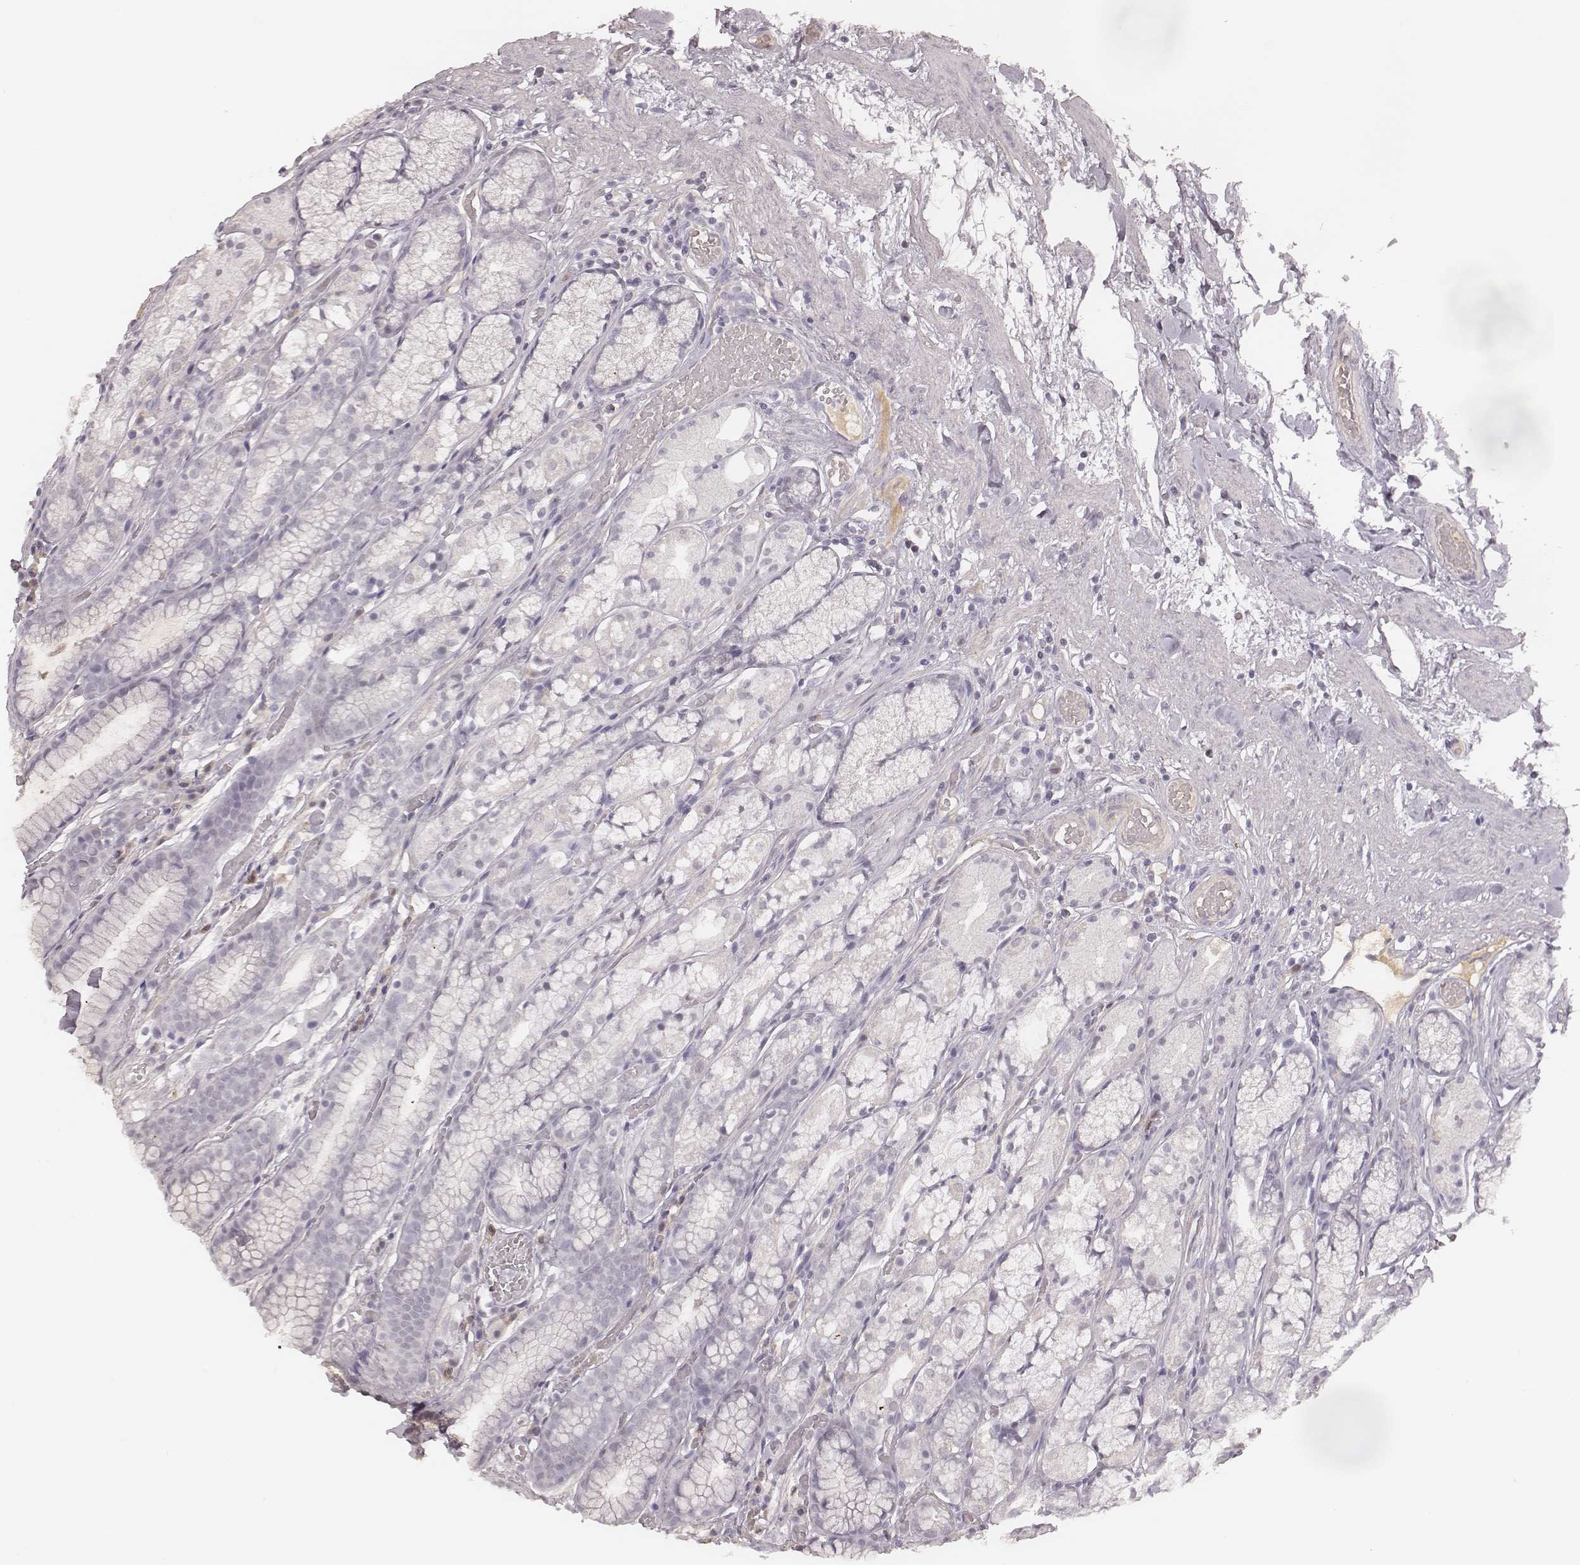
{"staining": {"intensity": "negative", "quantity": "none", "location": "none"}, "tissue": "stomach", "cell_type": "Glandular cells", "image_type": "normal", "snomed": [{"axis": "morphology", "description": "Normal tissue, NOS"}, {"axis": "topography", "description": "Stomach"}], "caption": "The immunohistochemistry (IHC) histopathology image has no significant expression in glandular cells of stomach.", "gene": "MSX1", "patient": {"sex": "male", "age": 70}}